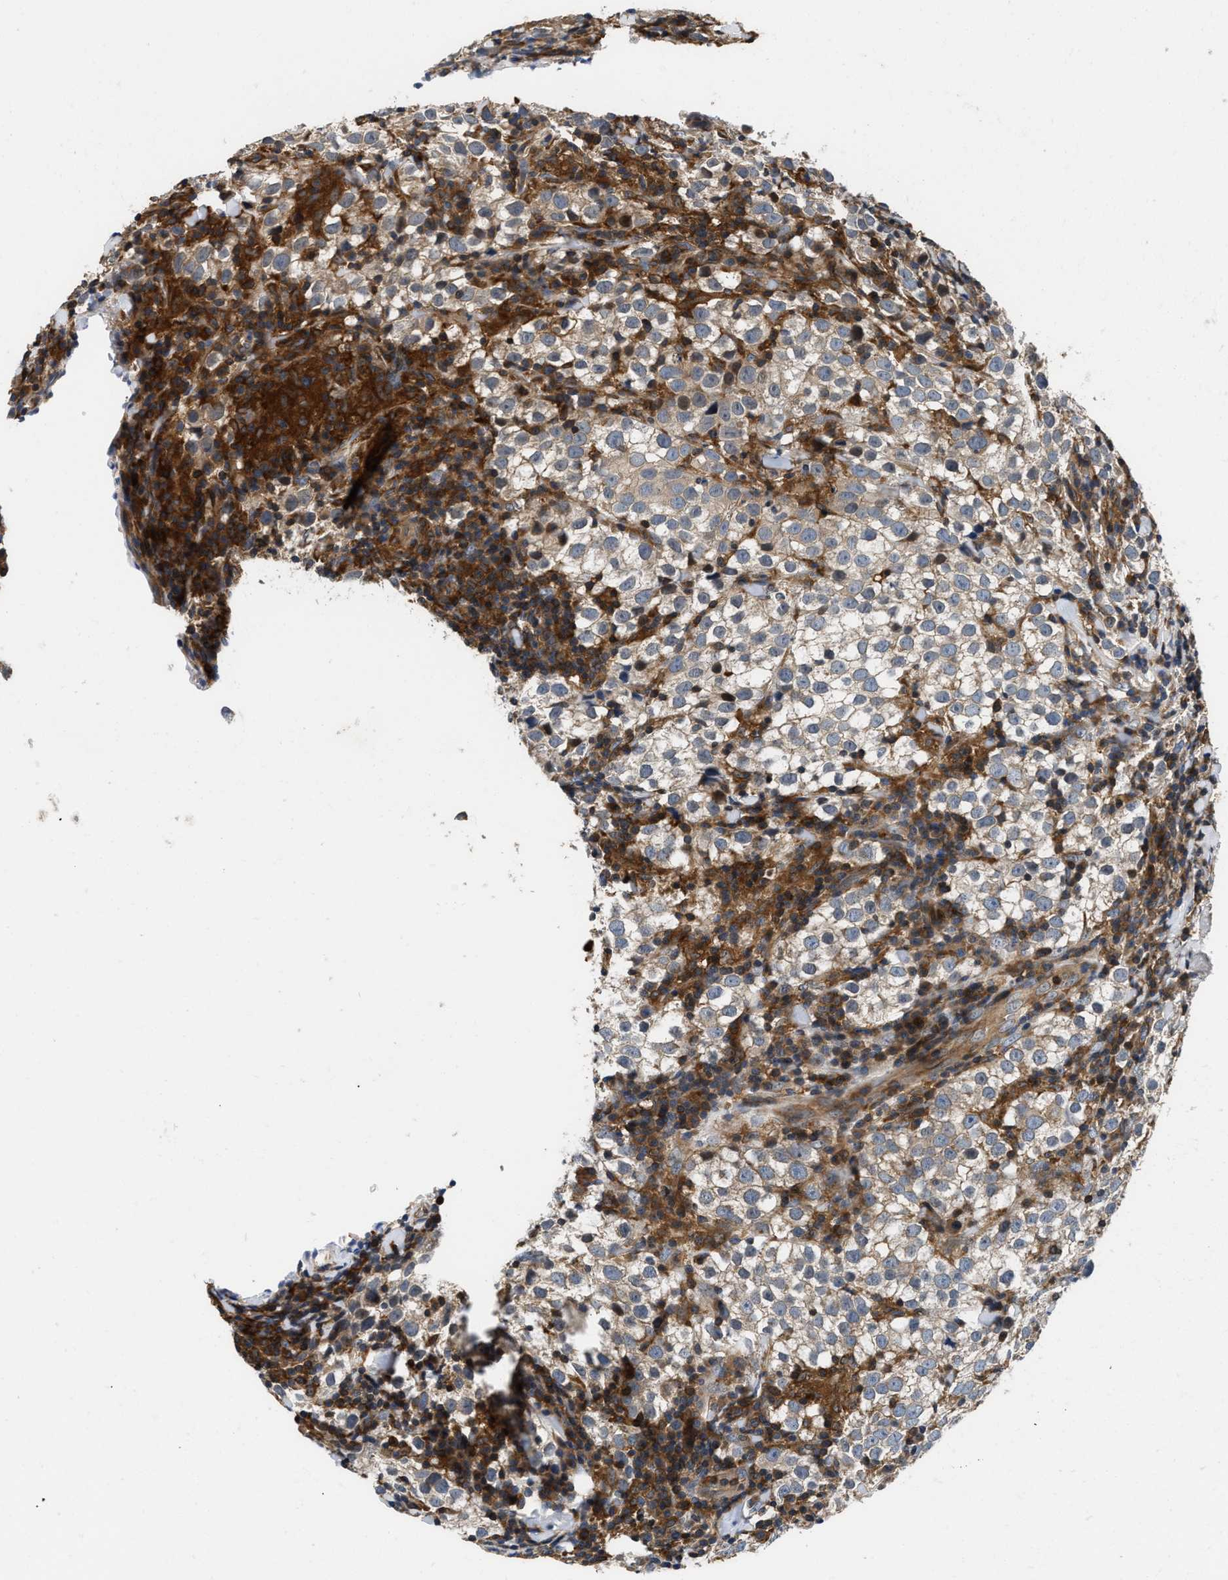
{"staining": {"intensity": "weak", "quantity": "<25%", "location": "cytoplasmic/membranous"}, "tissue": "testis cancer", "cell_type": "Tumor cells", "image_type": "cancer", "snomed": [{"axis": "morphology", "description": "Seminoma, NOS"}, {"axis": "morphology", "description": "Carcinoma, Embryonal, NOS"}, {"axis": "topography", "description": "Testis"}], "caption": "An immunohistochemistry histopathology image of testis embryonal carcinoma is shown. There is no staining in tumor cells of testis embryonal carcinoma.", "gene": "OSTF1", "patient": {"sex": "male", "age": 36}}